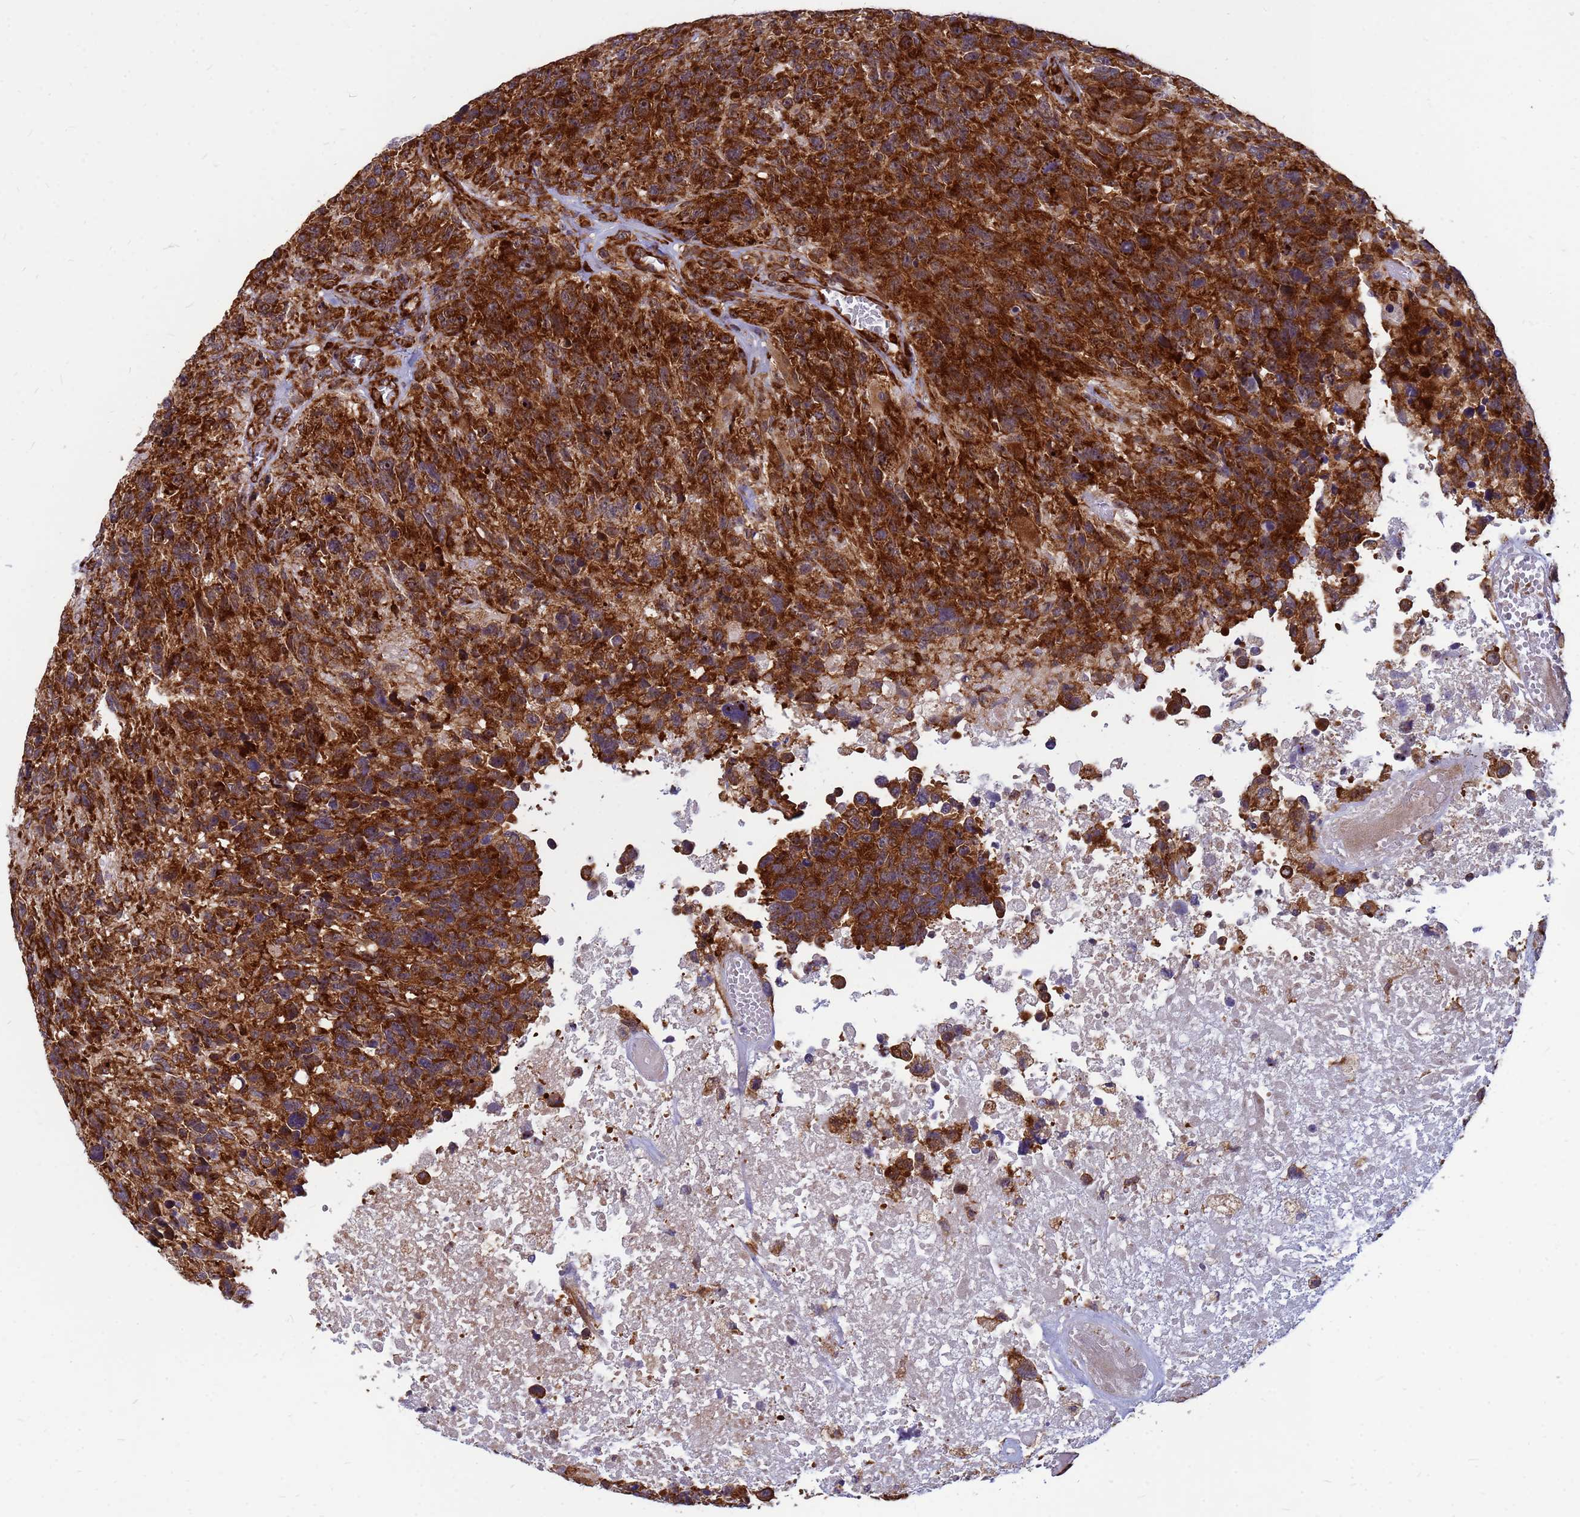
{"staining": {"intensity": "strong", "quantity": ">75%", "location": "cytoplasmic/membranous"}, "tissue": "glioma", "cell_type": "Tumor cells", "image_type": "cancer", "snomed": [{"axis": "morphology", "description": "Glioma, malignant, High grade"}, {"axis": "topography", "description": "Brain"}], "caption": "High-grade glioma (malignant) was stained to show a protein in brown. There is high levels of strong cytoplasmic/membranous positivity in approximately >75% of tumor cells. Nuclei are stained in blue.", "gene": "RPL8", "patient": {"sex": "male", "age": 69}}